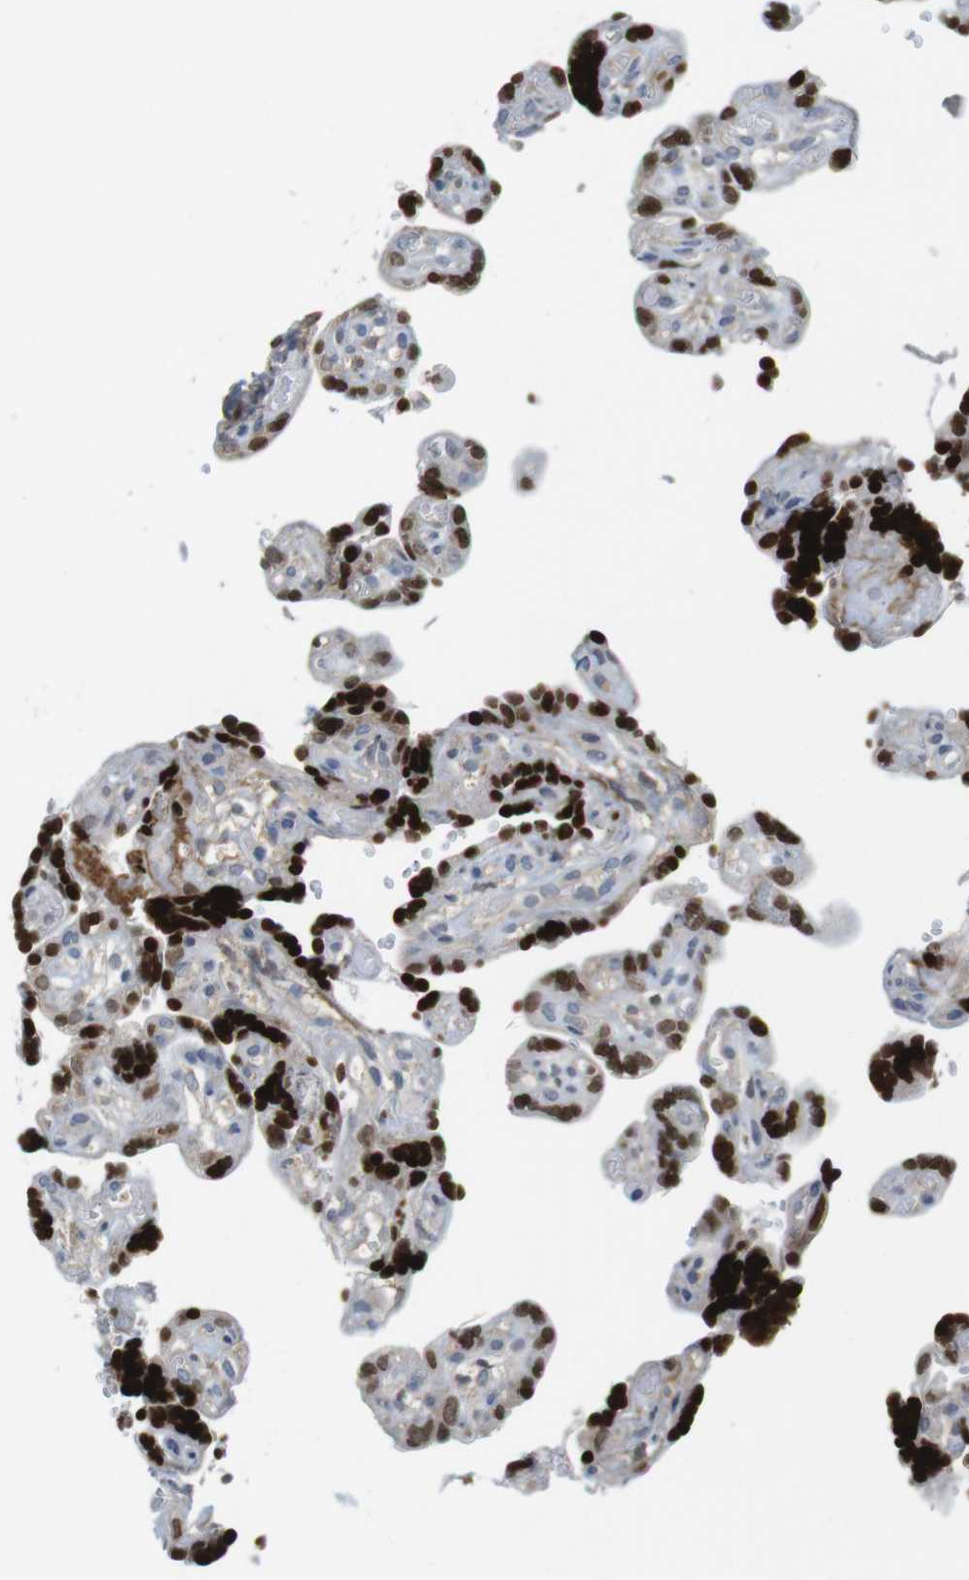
{"staining": {"intensity": "strong", "quantity": ">75%", "location": "nuclear"}, "tissue": "placenta", "cell_type": "Trophoblastic cells", "image_type": "normal", "snomed": [{"axis": "morphology", "description": "Normal tissue, NOS"}, {"axis": "topography", "description": "Placenta"}], "caption": "Trophoblastic cells demonstrate high levels of strong nuclear staining in approximately >75% of cells in unremarkable human placenta.", "gene": "RCC1", "patient": {"sex": "female", "age": 30}}